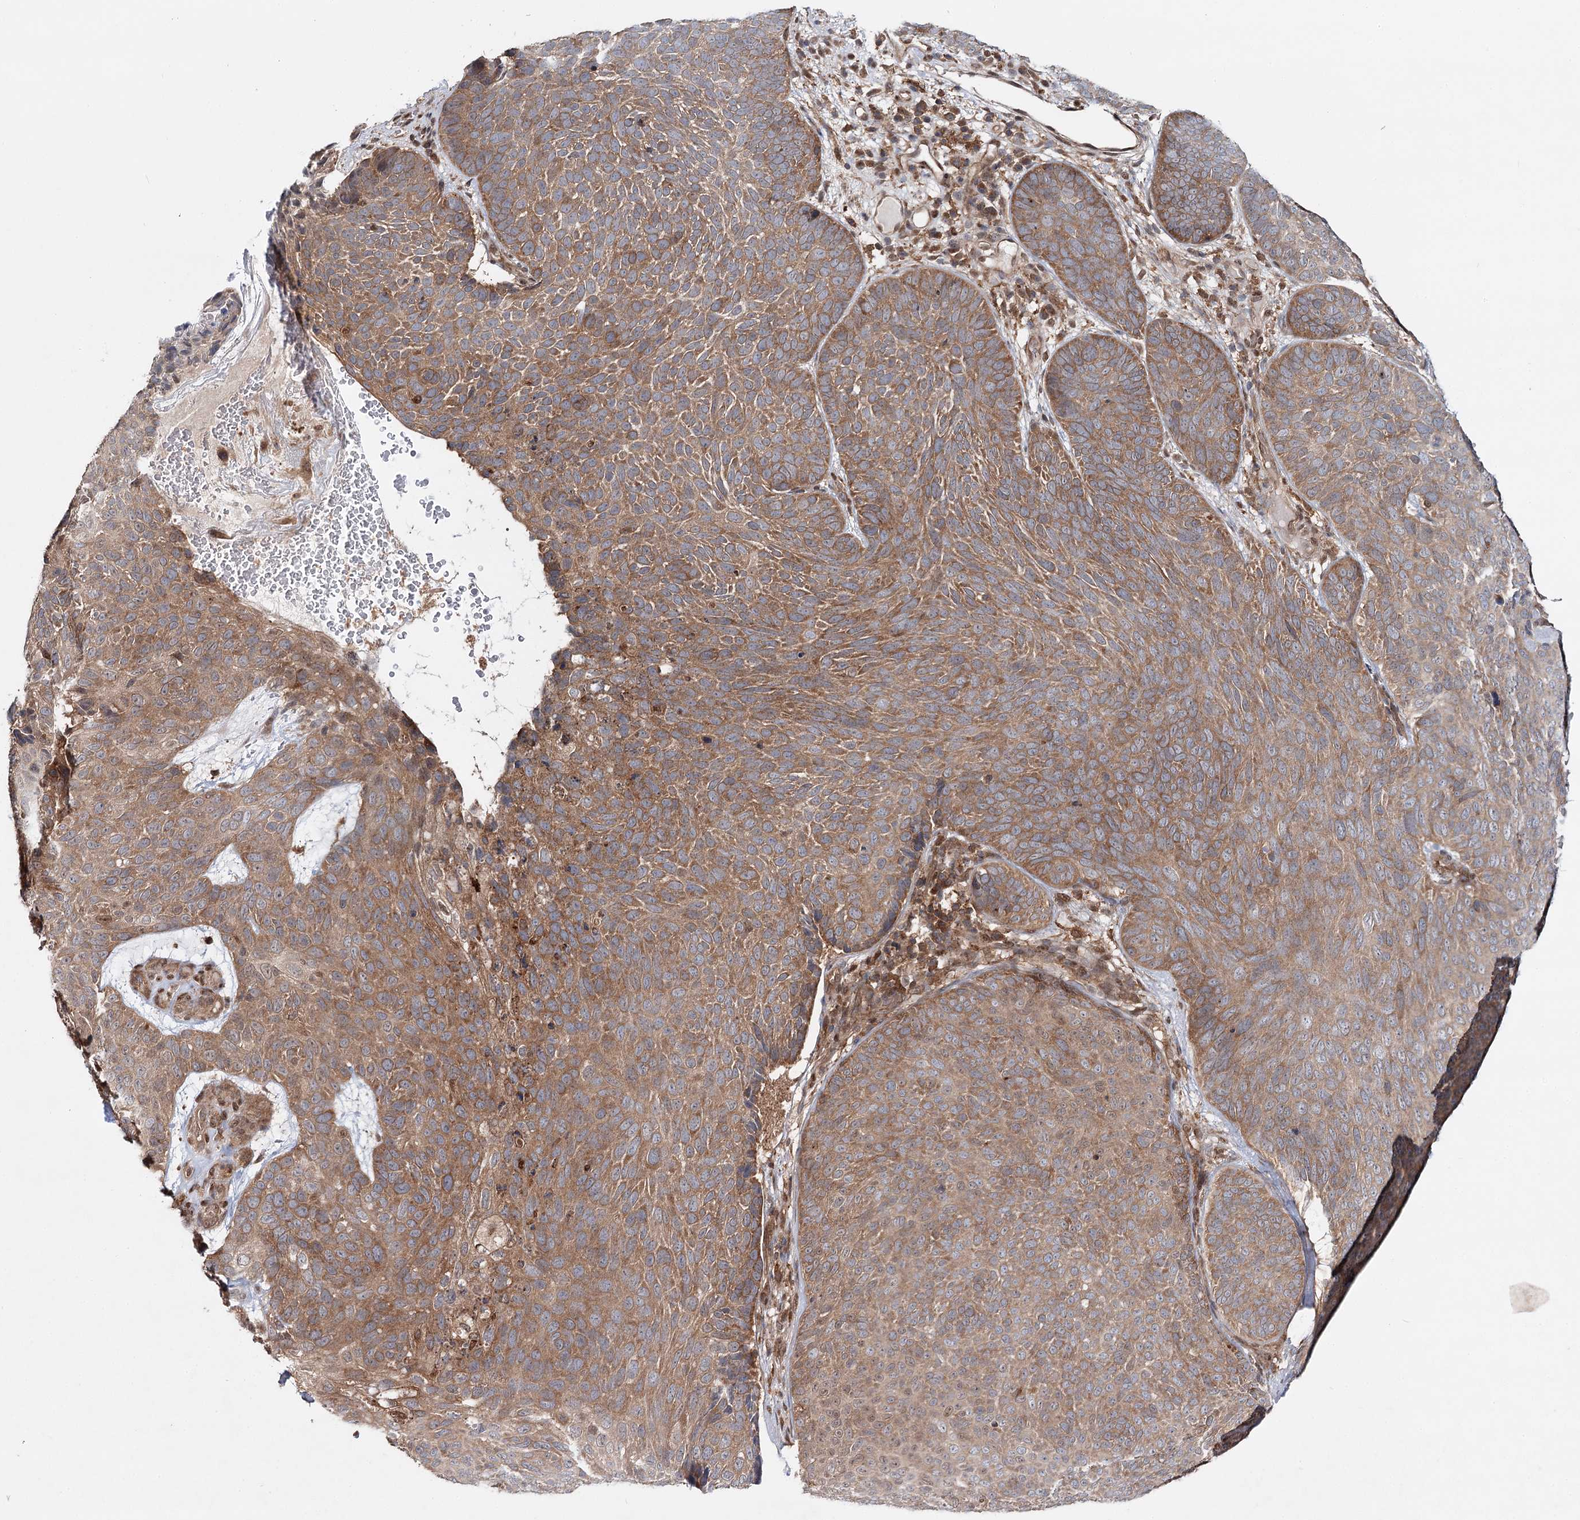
{"staining": {"intensity": "moderate", "quantity": ">75%", "location": "cytoplasmic/membranous"}, "tissue": "skin cancer", "cell_type": "Tumor cells", "image_type": "cancer", "snomed": [{"axis": "morphology", "description": "Basal cell carcinoma"}, {"axis": "topography", "description": "Skin"}], "caption": "An immunohistochemistry photomicrograph of neoplastic tissue is shown. Protein staining in brown labels moderate cytoplasmic/membranous positivity in skin cancer (basal cell carcinoma) within tumor cells.", "gene": "C12orf4", "patient": {"sex": "male", "age": 85}}